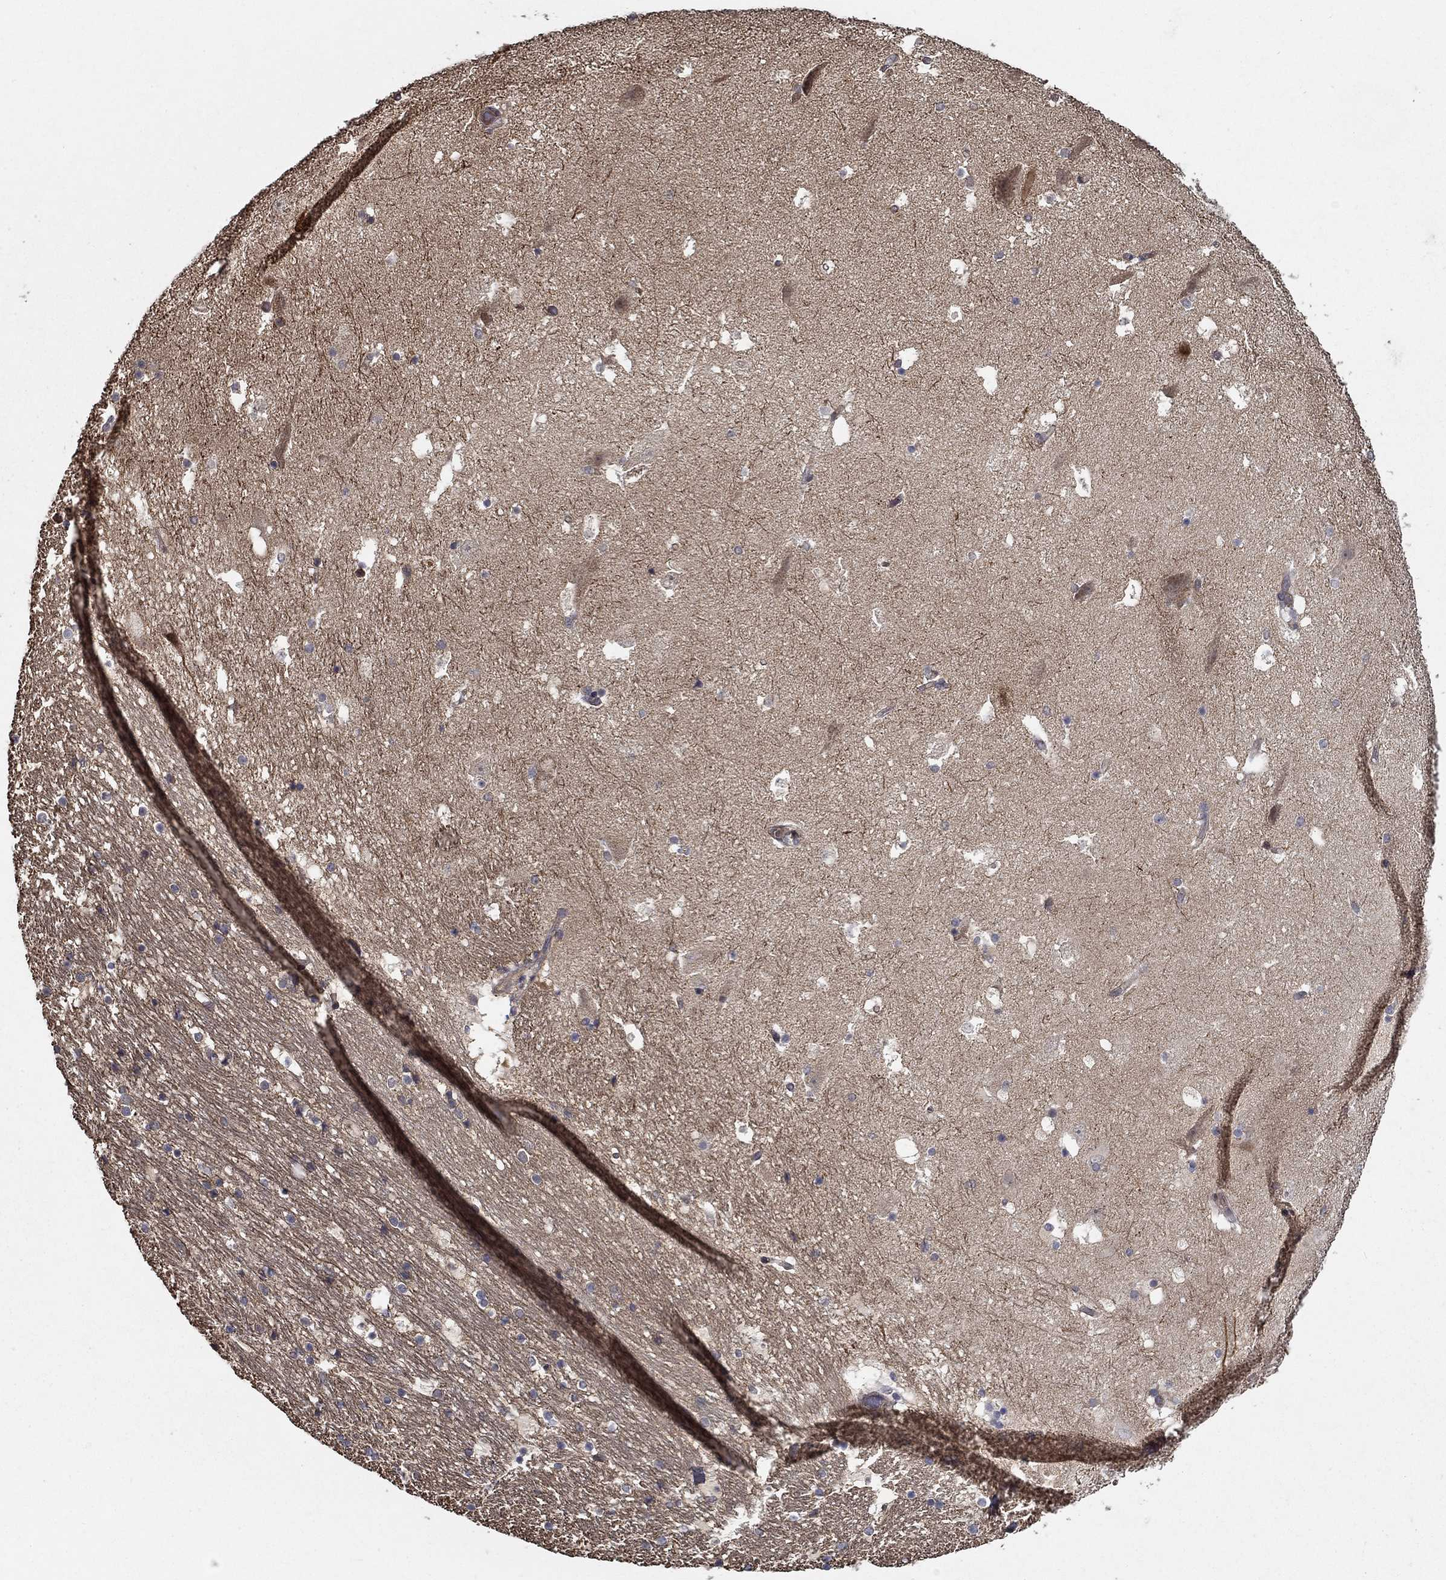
{"staining": {"intensity": "negative", "quantity": "none", "location": "none"}, "tissue": "hippocampus", "cell_type": "Glial cells", "image_type": "normal", "snomed": [{"axis": "morphology", "description": "Normal tissue, NOS"}, {"axis": "topography", "description": "Hippocampus"}], "caption": "Human hippocampus stained for a protein using immunohistochemistry (IHC) reveals no staining in glial cells.", "gene": "ZNF594", "patient": {"sex": "male", "age": 51}}